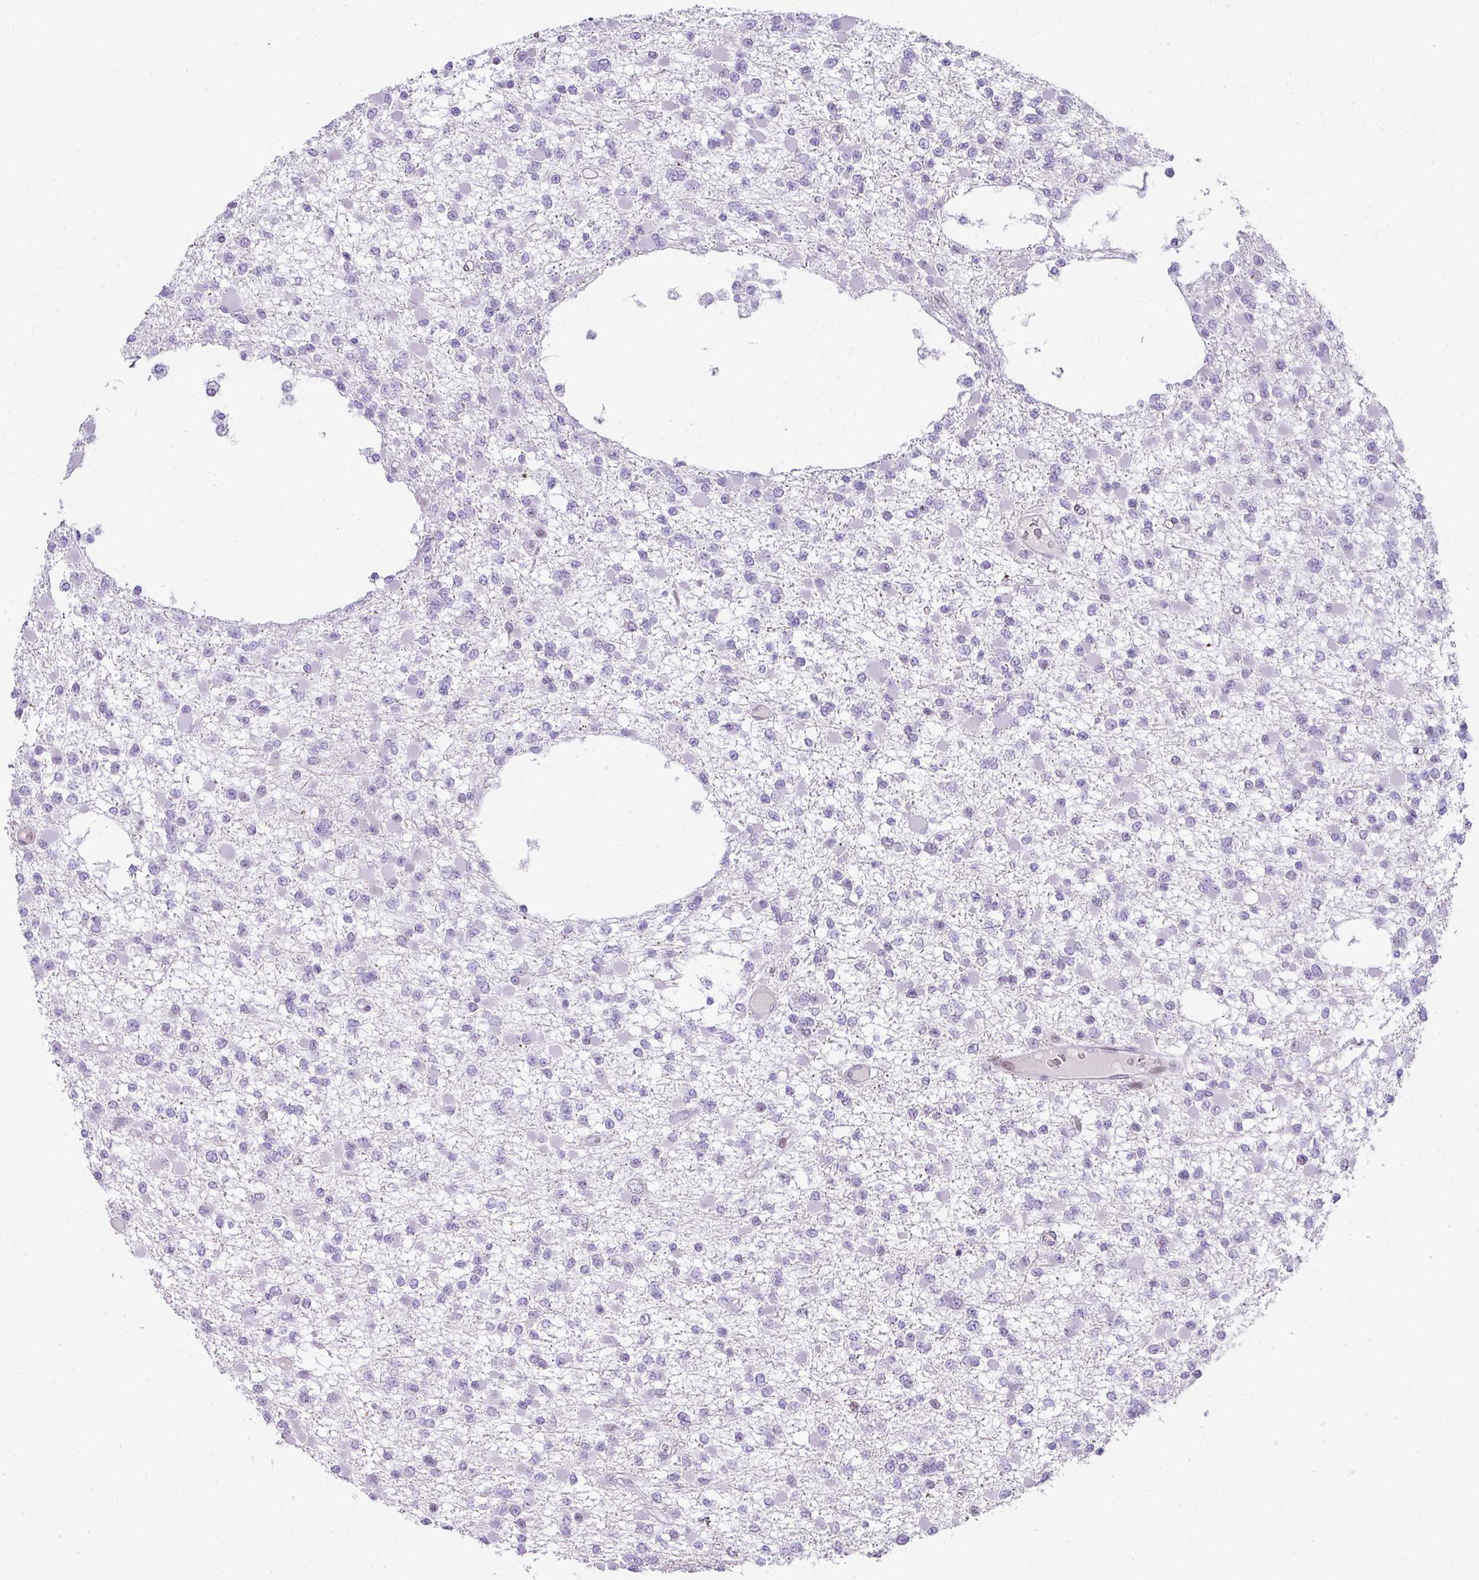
{"staining": {"intensity": "negative", "quantity": "none", "location": "none"}, "tissue": "glioma", "cell_type": "Tumor cells", "image_type": "cancer", "snomed": [{"axis": "morphology", "description": "Glioma, malignant, Low grade"}, {"axis": "topography", "description": "Brain"}], "caption": "Human glioma stained for a protein using IHC displays no expression in tumor cells.", "gene": "PLK1", "patient": {"sex": "female", "age": 22}}